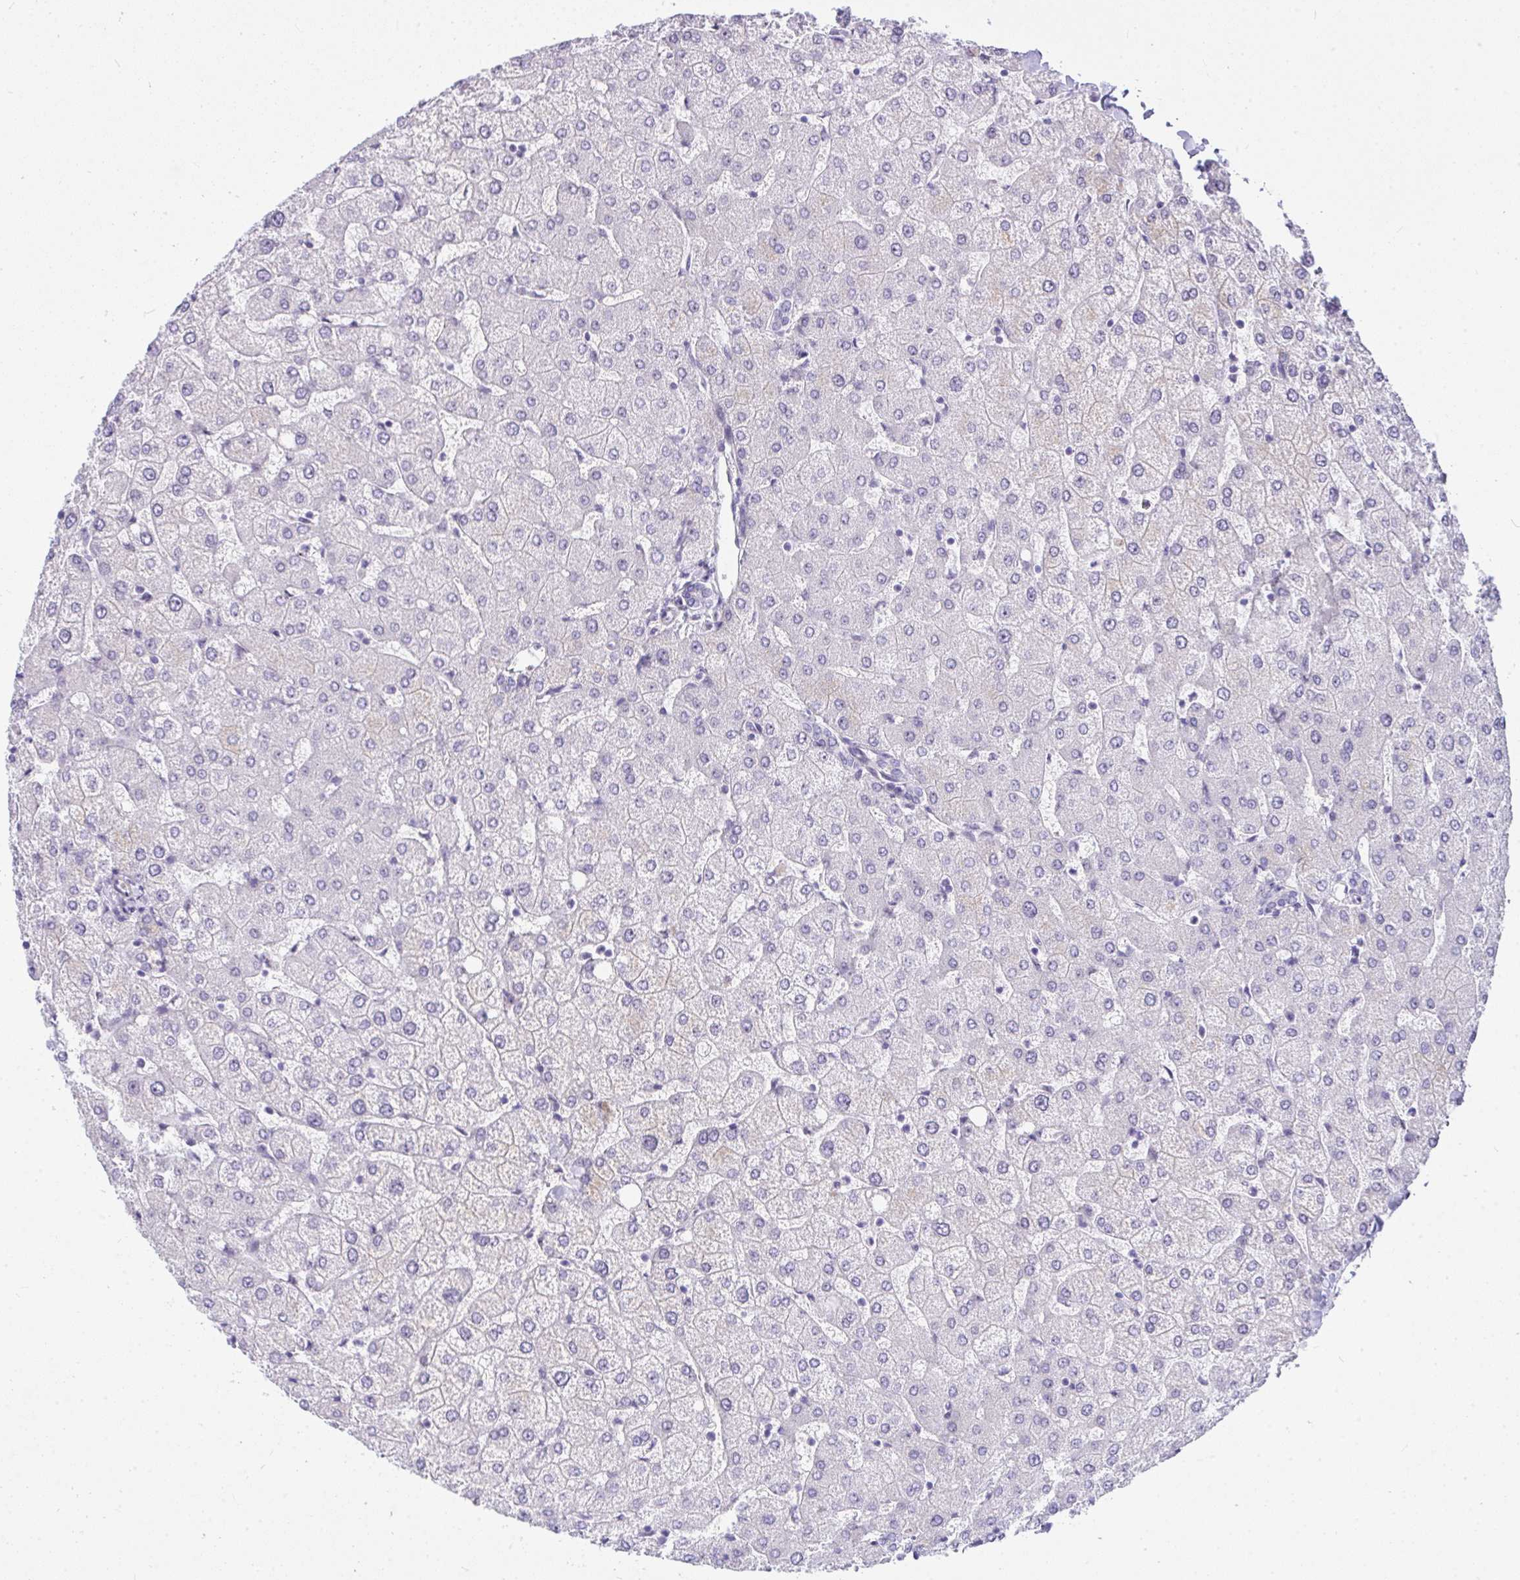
{"staining": {"intensity": "negative", "quantity": "none", "location": "none"}, "tissue": "liver", "cell_type": "Cholangiocytes", "image_type": "normal", "snomed": [{"axis": "morphology", "description": "Normal tissue, NOS"}, {"axis": "topography", "description": "Liver"}], "caption": "Immunohistochemistry micrograph of unremarkable liver stained for a protein (brown), which displays no expression in cholangiocytes. Brightfield microscopy of IHC stained with DAB (brown) and hematoxylin (blue), captured at high magnification.", "gene": "NFXL1", "patient": {"sex": "female", "age": 54}}